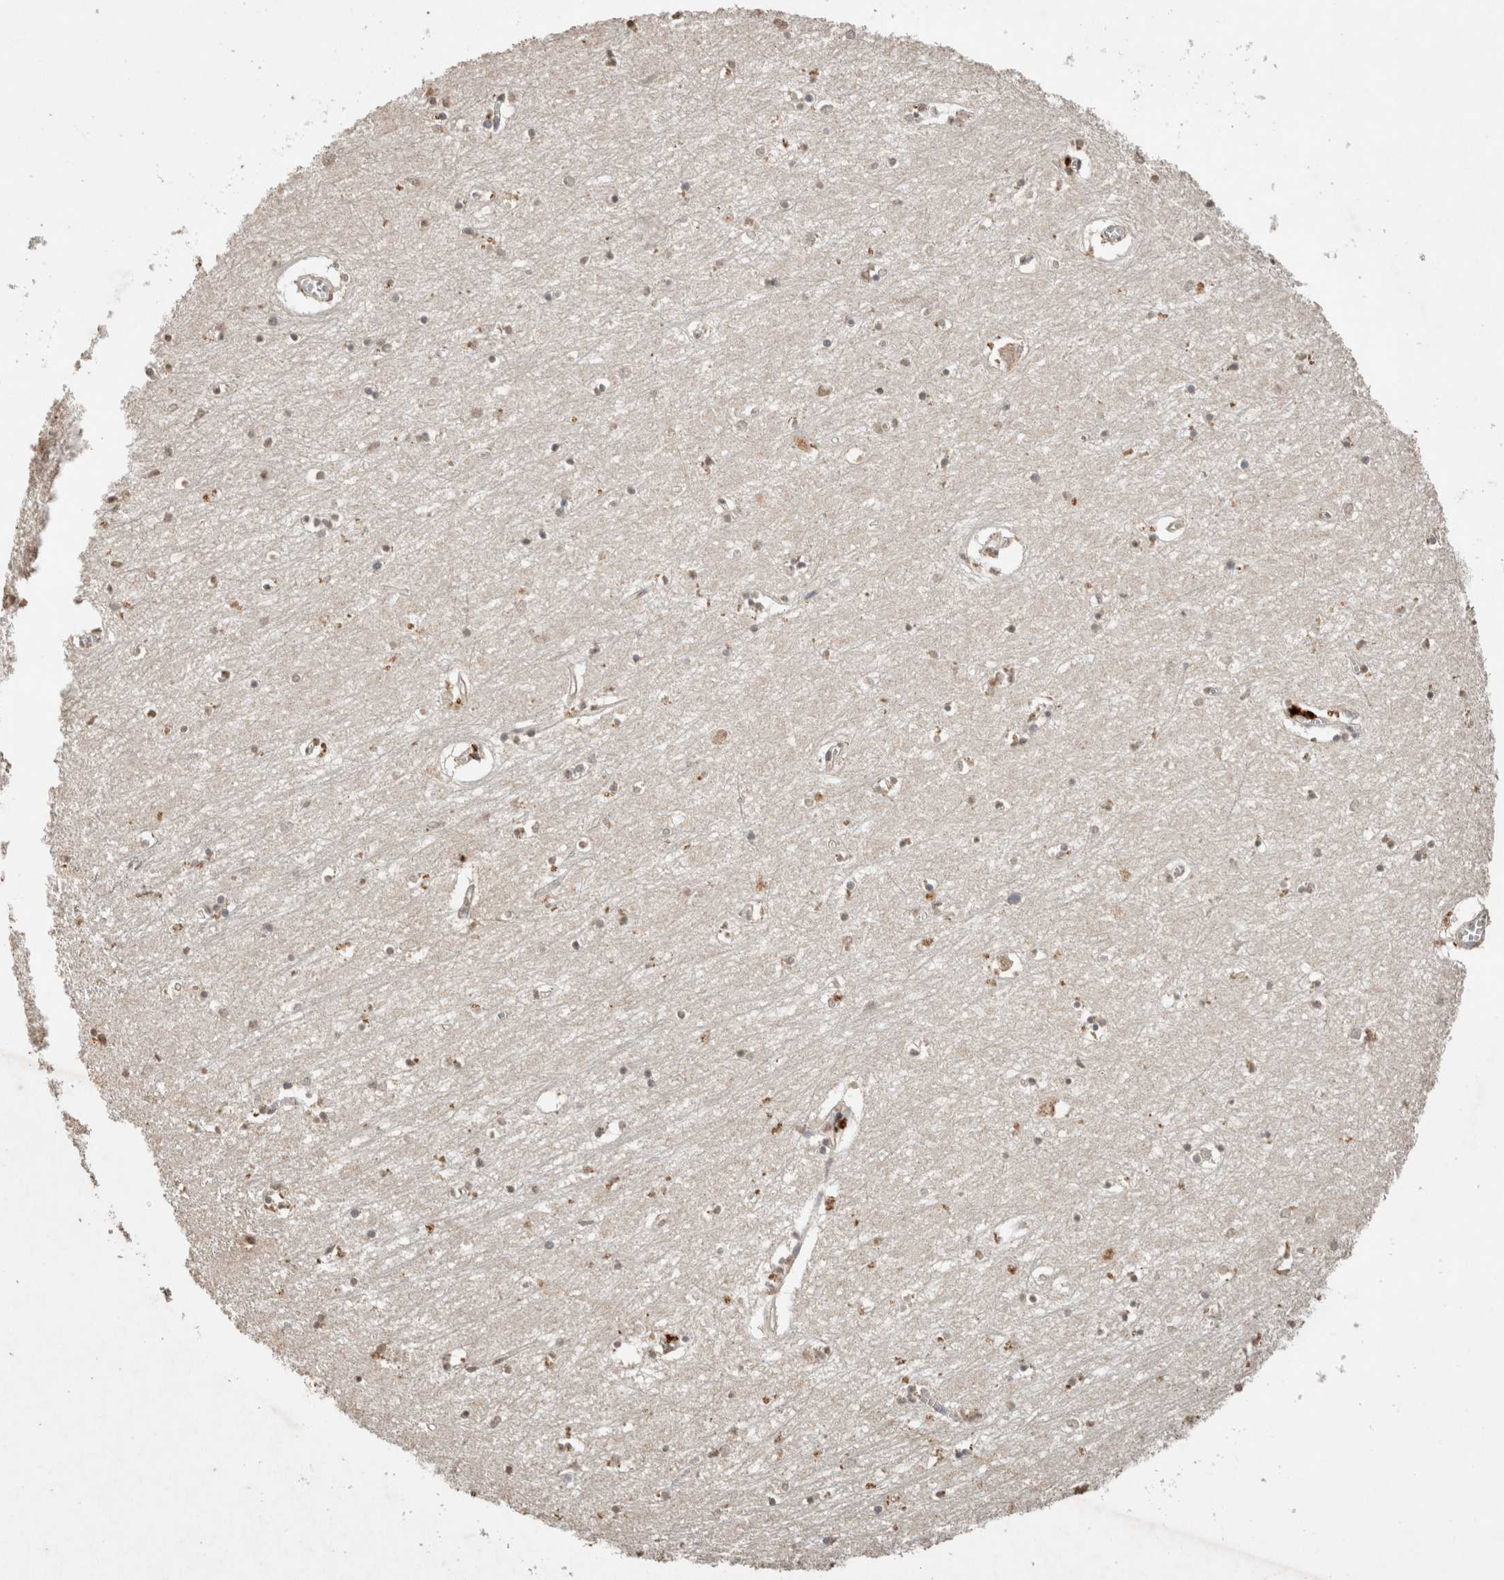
{"staining": {"intensity": "moderate", "quantity": "<25%", "location": "cytoplasmic/membranous"}, "tissue": "hippocampus", "cell_type": "Glial cells", "image_type": "normal", "snomed": [{"axis": "morphology", "description": "Normal tissue, NOS"}, {"axis": "topography", "description": "Hippocampus"}], "caption": "Glial cells exhibit low levels of moderate cytoplasmic/membranous positivity in approximately <25% of cells in unremarkable human hippocampus. The staining was performed using DAB (3,3'-diaminobenzidine), with brown indicating positive protein expression. Nuclei are stained blue with hematoxylin.", "gene": "FAM3A", "patient": {"sex": "male", "age": 70}}